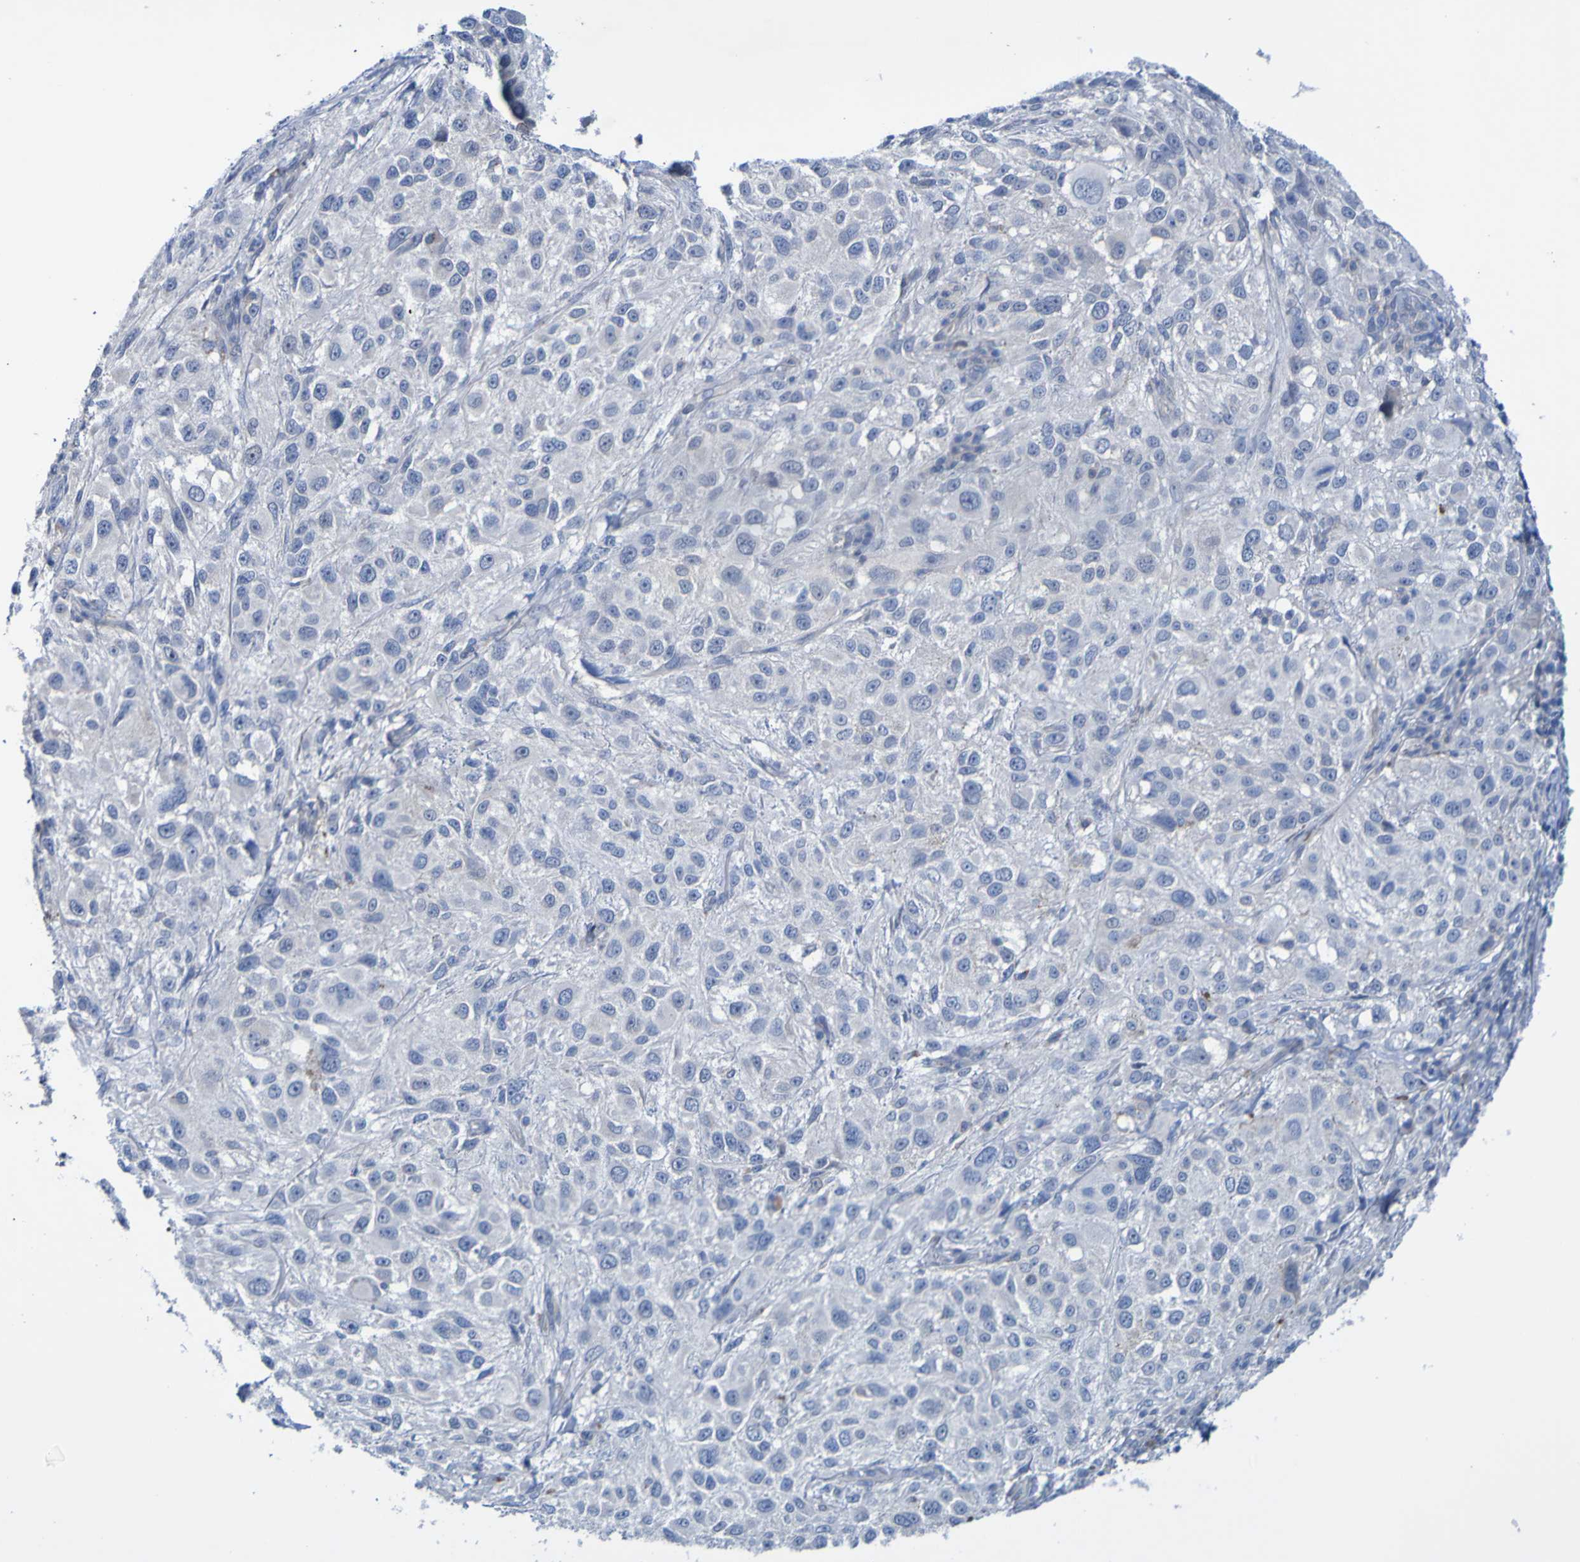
{"staining": {"intensity": "negative", "quantity": "none", "location": "none"}, "tissue": "melanoma", "cell_type": "Tumor cells", "image_type": "cancer", "snomed": [{"axis": "morphology", "description": "Necrosis, NOS"}, {"axis": "morphology", "description": "Malignant melanoma, NOS"}, {"axis": "topography", "description": "Skin"}], "caption": "Immunohistochemical staining of human malignant melanoma exhibits no significant staining in tumor cells.", "gene": "ACMSD", "patient": {"sex": "female", "age": 87}}